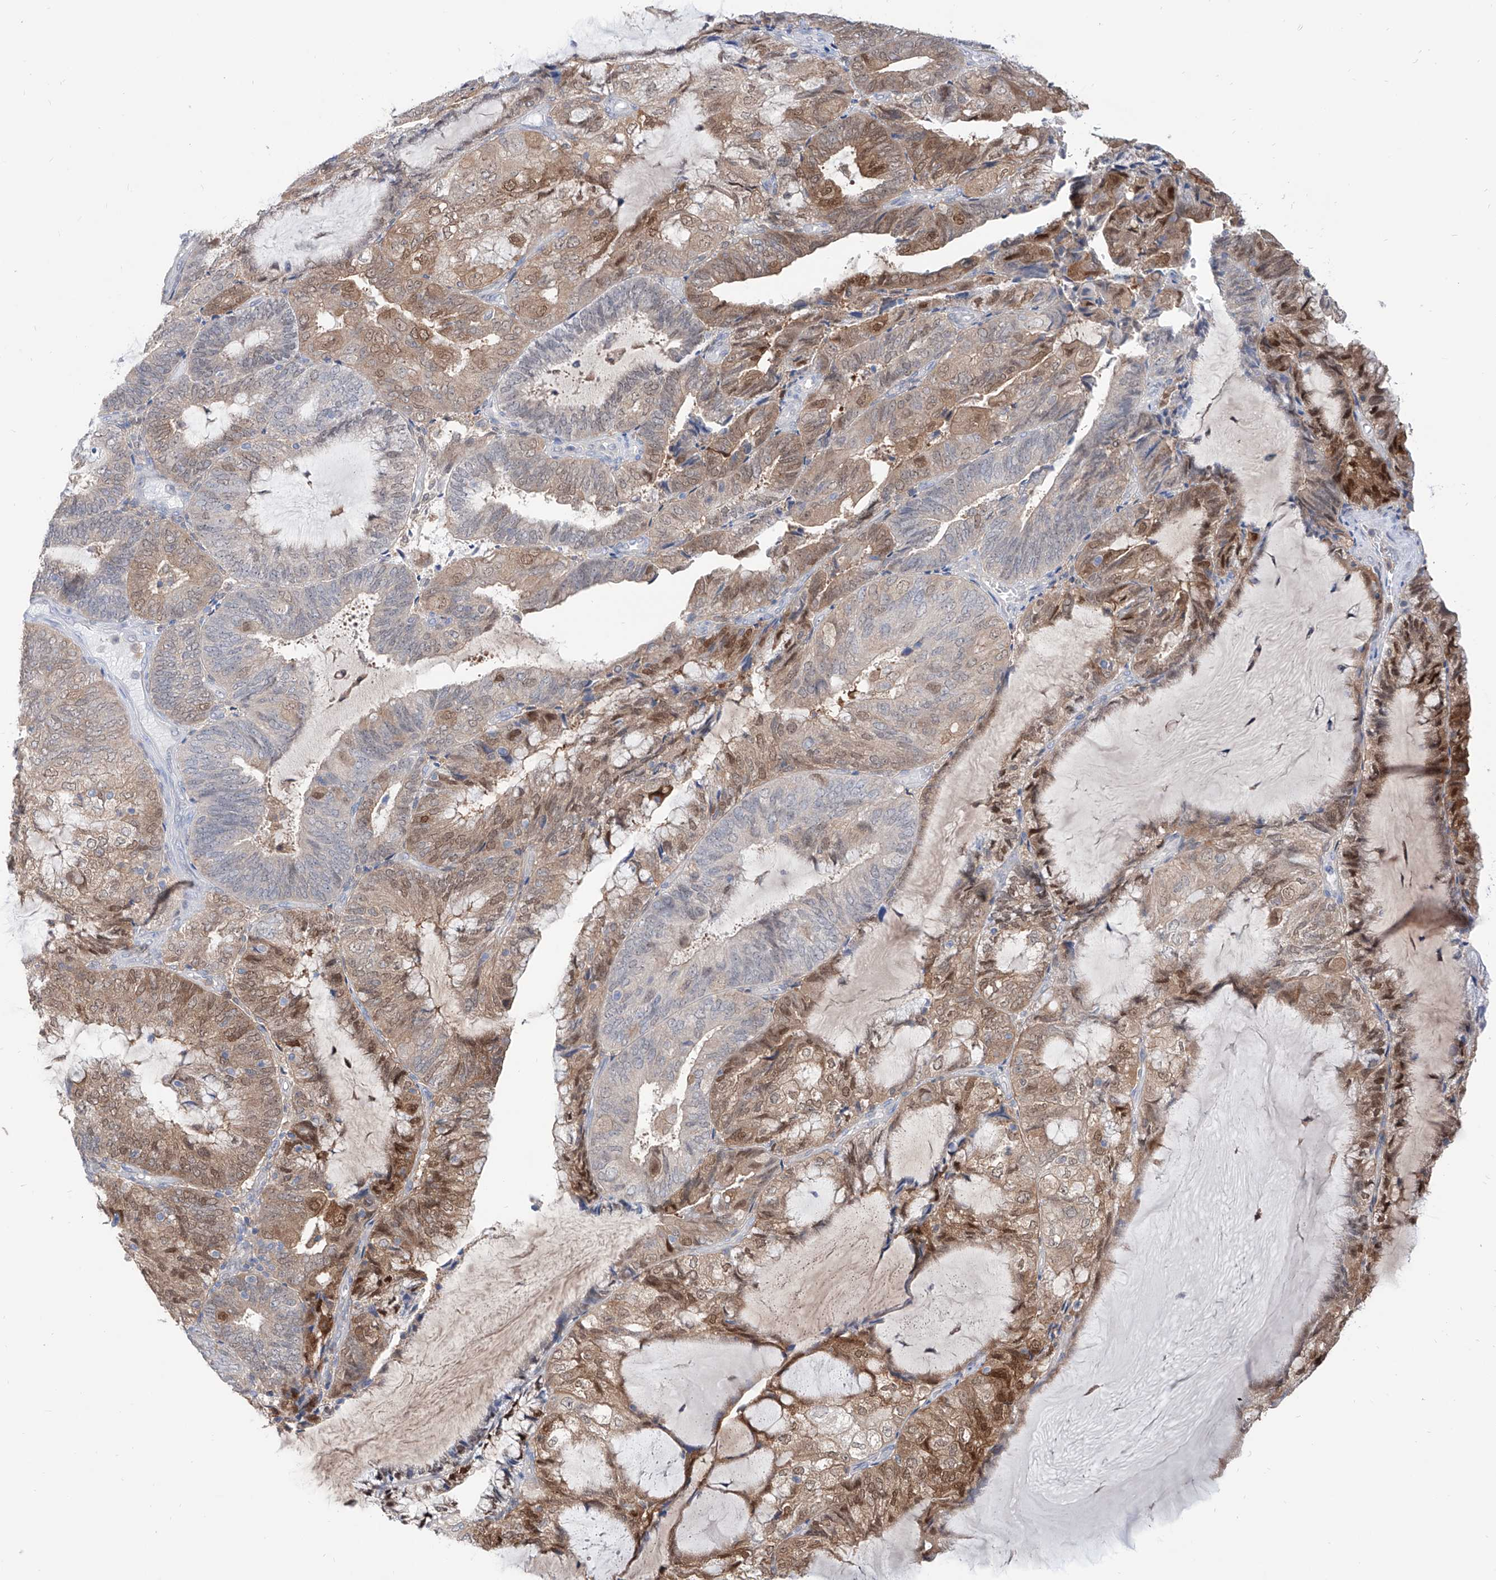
{"staining": {"intensity": "moderate", "quantity": "25%-75%", "location": "cytoplasmic/membranous,nuclear"}, "tissue": "endometrial cancer", "cell_type": "Tumor cells", "image_type": "cancer", "snomed": [{"axis": "morphology", "description": "Adenocarcinoma, NOS"}, {"axis": "topography", "description": "Endometrium"}], "caption": "This photomicrograph reveals immunohistochemistry staining of adenocarcinoma (endometrial), with medium moderate cytoplasmic/membranous and nuclear staining in about 25%-75% of tumor cells.", "gene": "PDXK", "patient": {"sex": "female", "age": 81}}